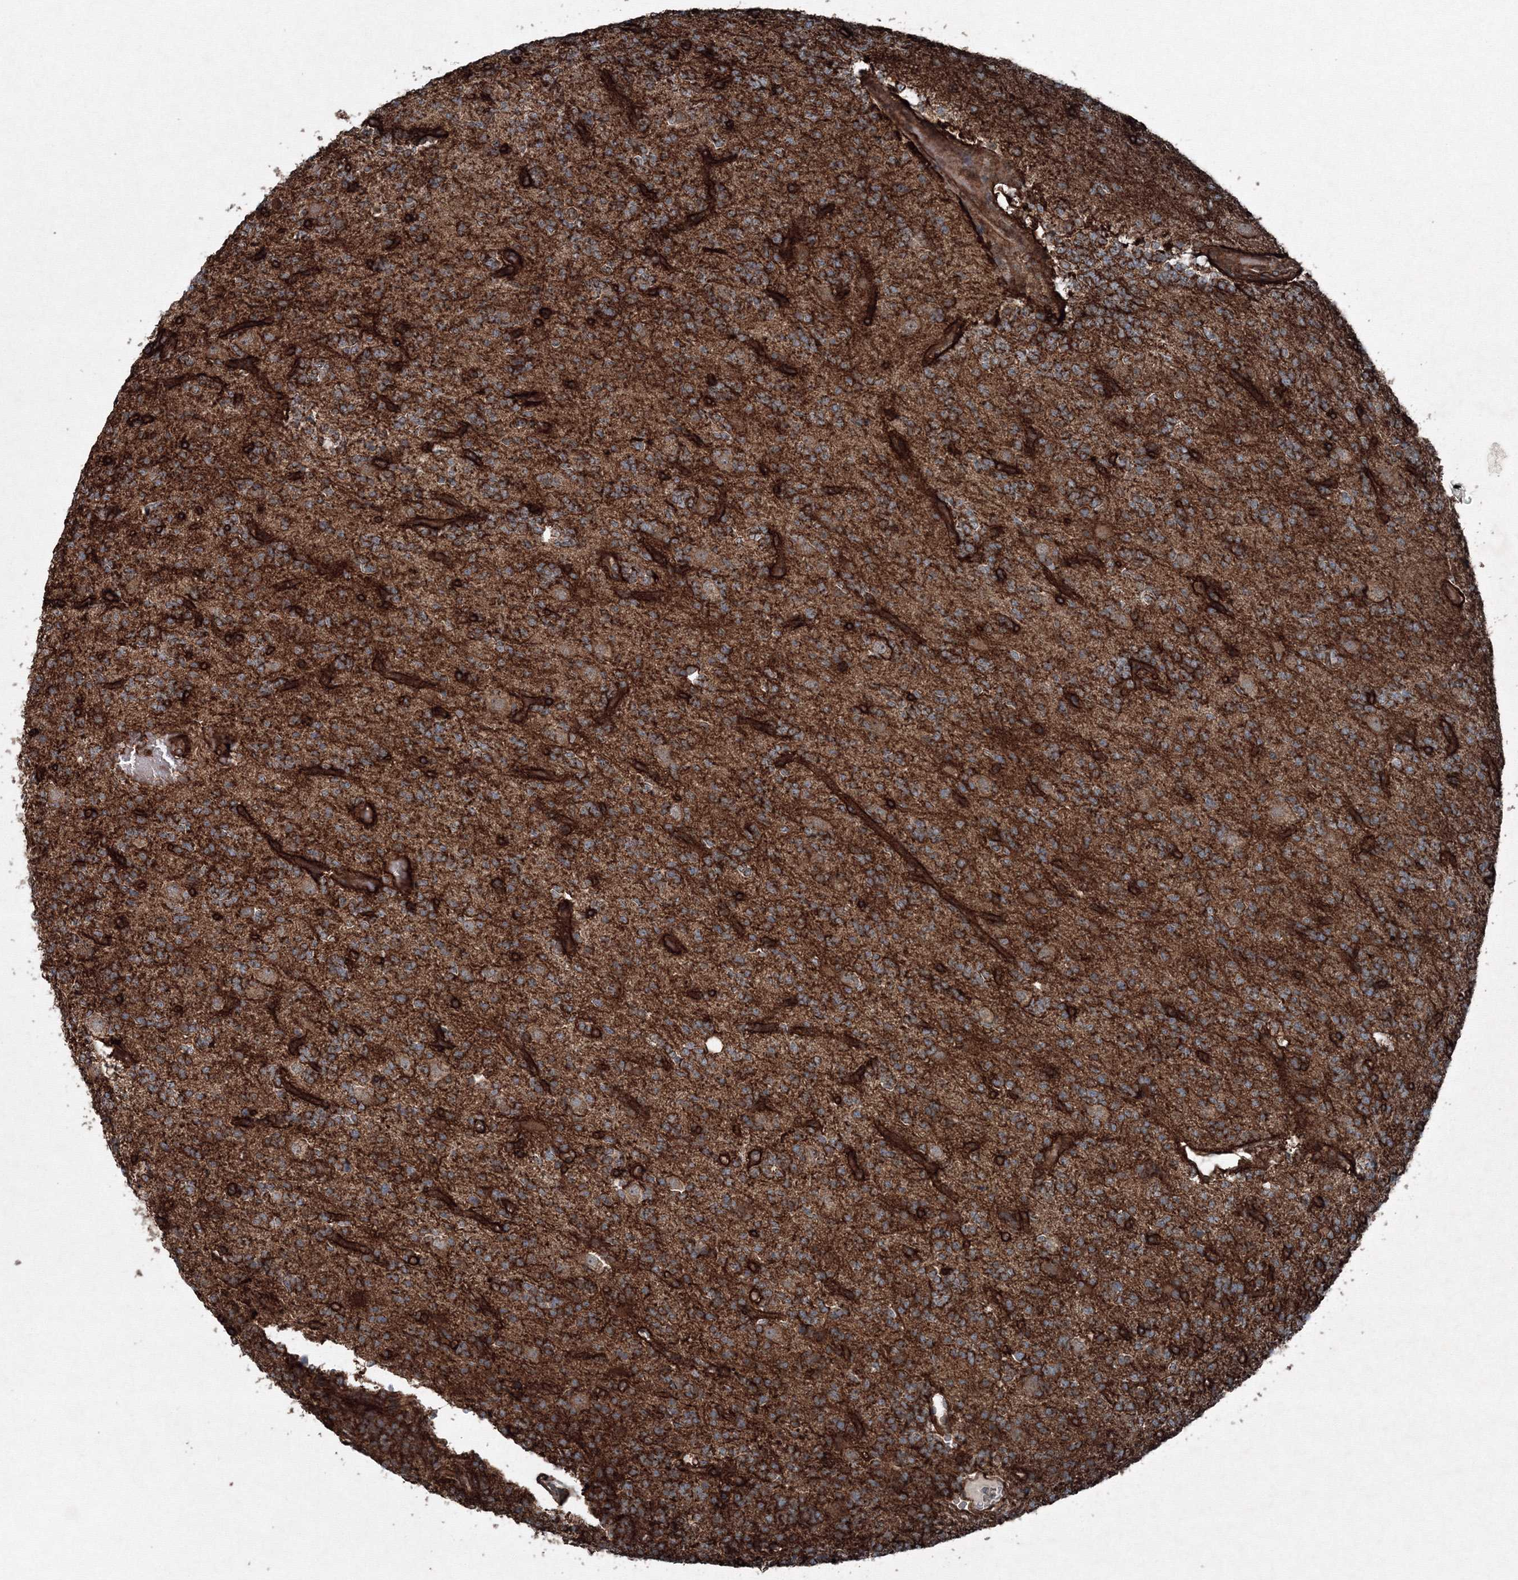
{"staining": {"intensity": "moderate", "quantity": ">75%", "location": "cytoplasmic/membranous"}, "tissue": "glioma", "cell_type": "Tumor cells", "image_type": "cancer", "snomed": [{"axis": "morphology", "description": "Glioma, malignant, High grade"}, {"axis": "topography", "description": "Brain"}], "caption": "The micrograph reveals staining of glioma, revealing moderate cytoplasmic/membranous protein expression (brown color) within tumor cells.", "gene": "COPS7B", "patient": {"sex": "female", "age": 62}}